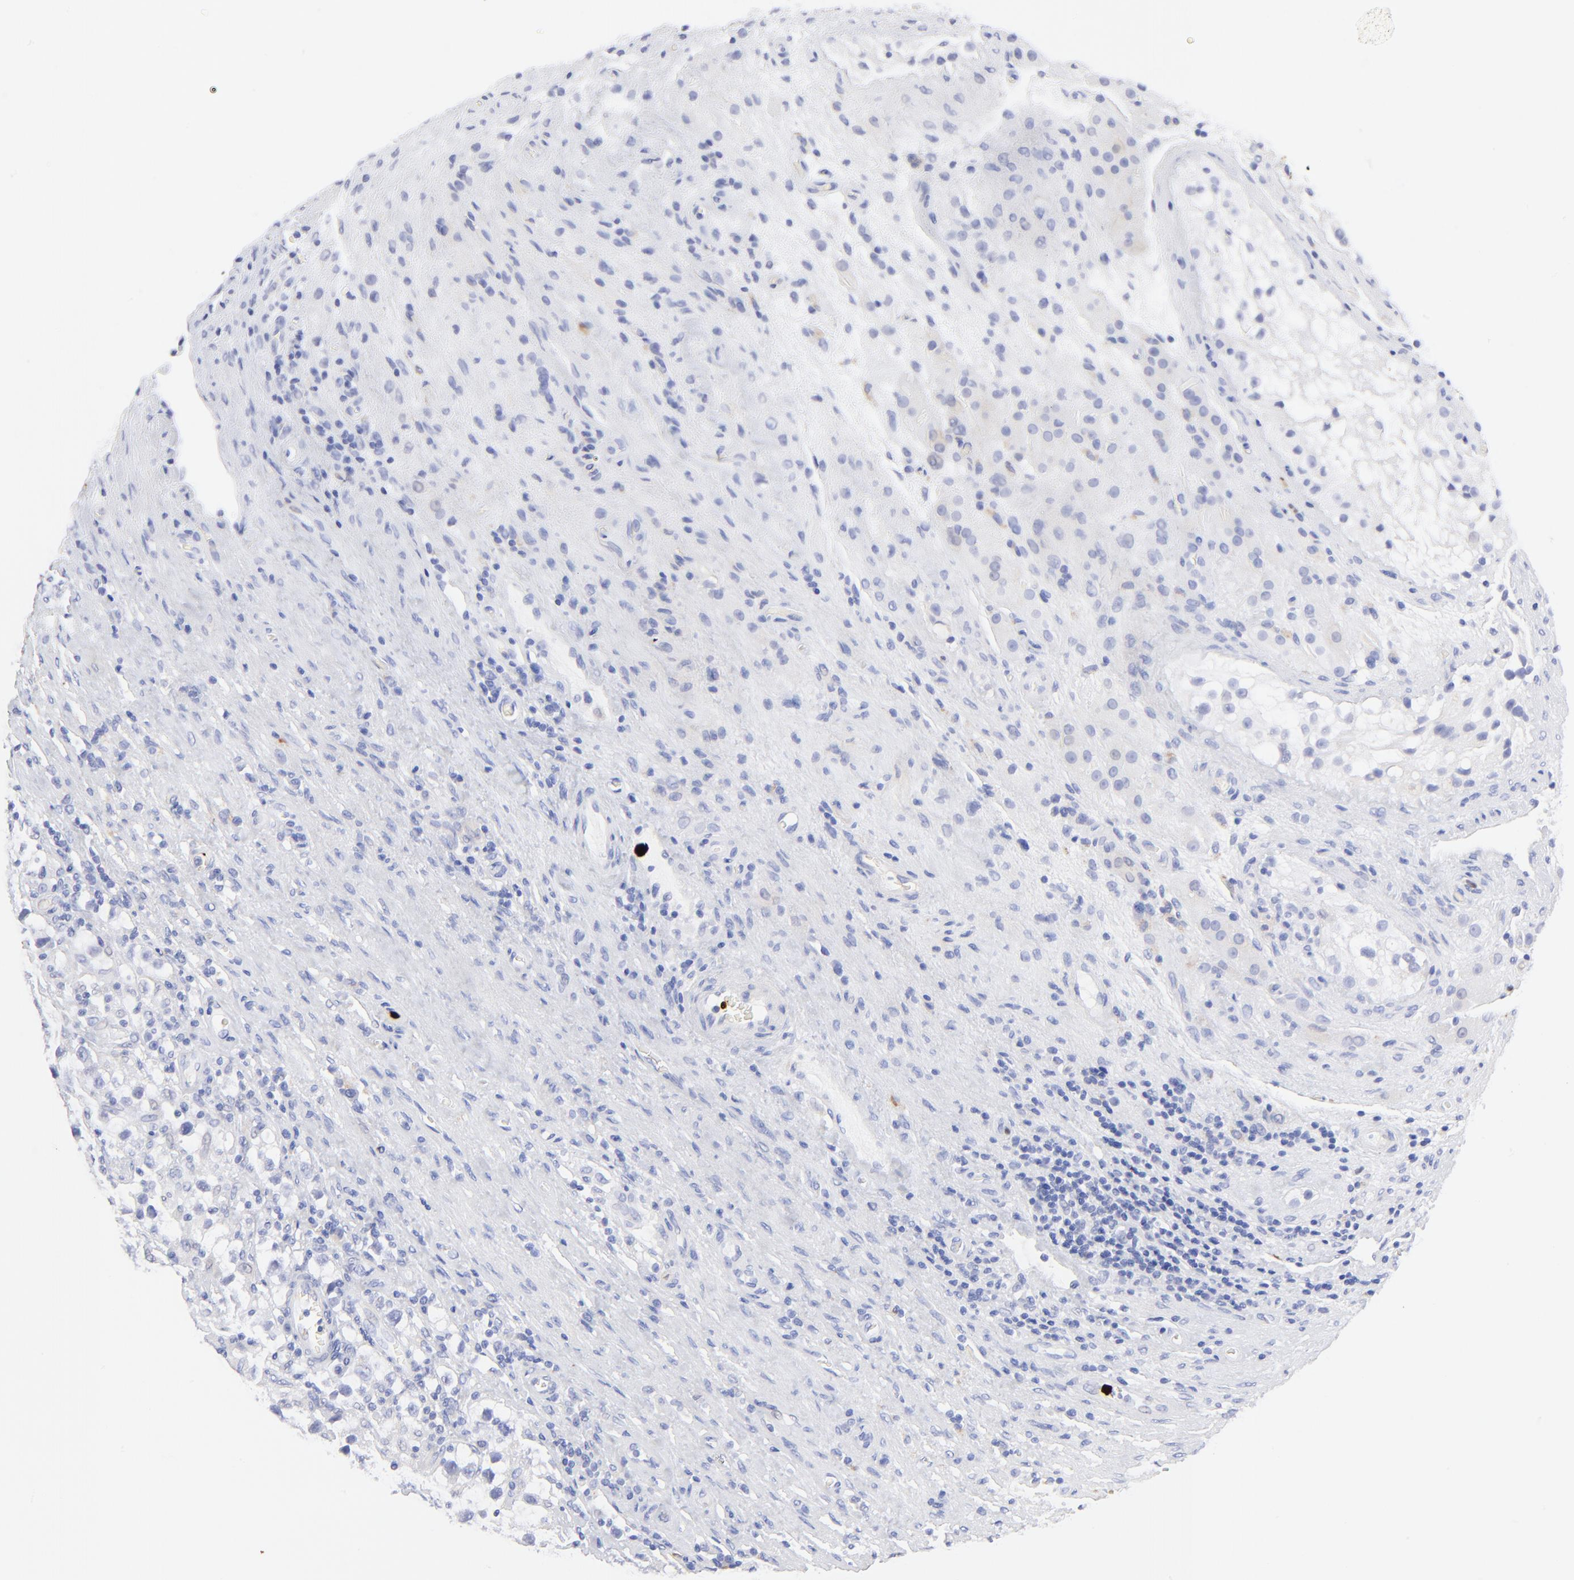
{"staining": {"intensity": "negative", "quantity": "none", "location": "none"}, "tissue": "testis cancer", "cell_type": "Tumor cells", "image_type": "cancer", "snomed": [{"axis": "morphology", "description": "Seminoma, NOS"}, {"axis": "topography", "description": "Testis"}], "caption": "This image is of testis seminoma stained with immunohistochemistry (IHC) to label a protein in brown with the nuclei are counter-stained blue. There is no positivity in tumor cells.", "gene": "S100A12", "patient": {"sex": "male", "age": 43}}